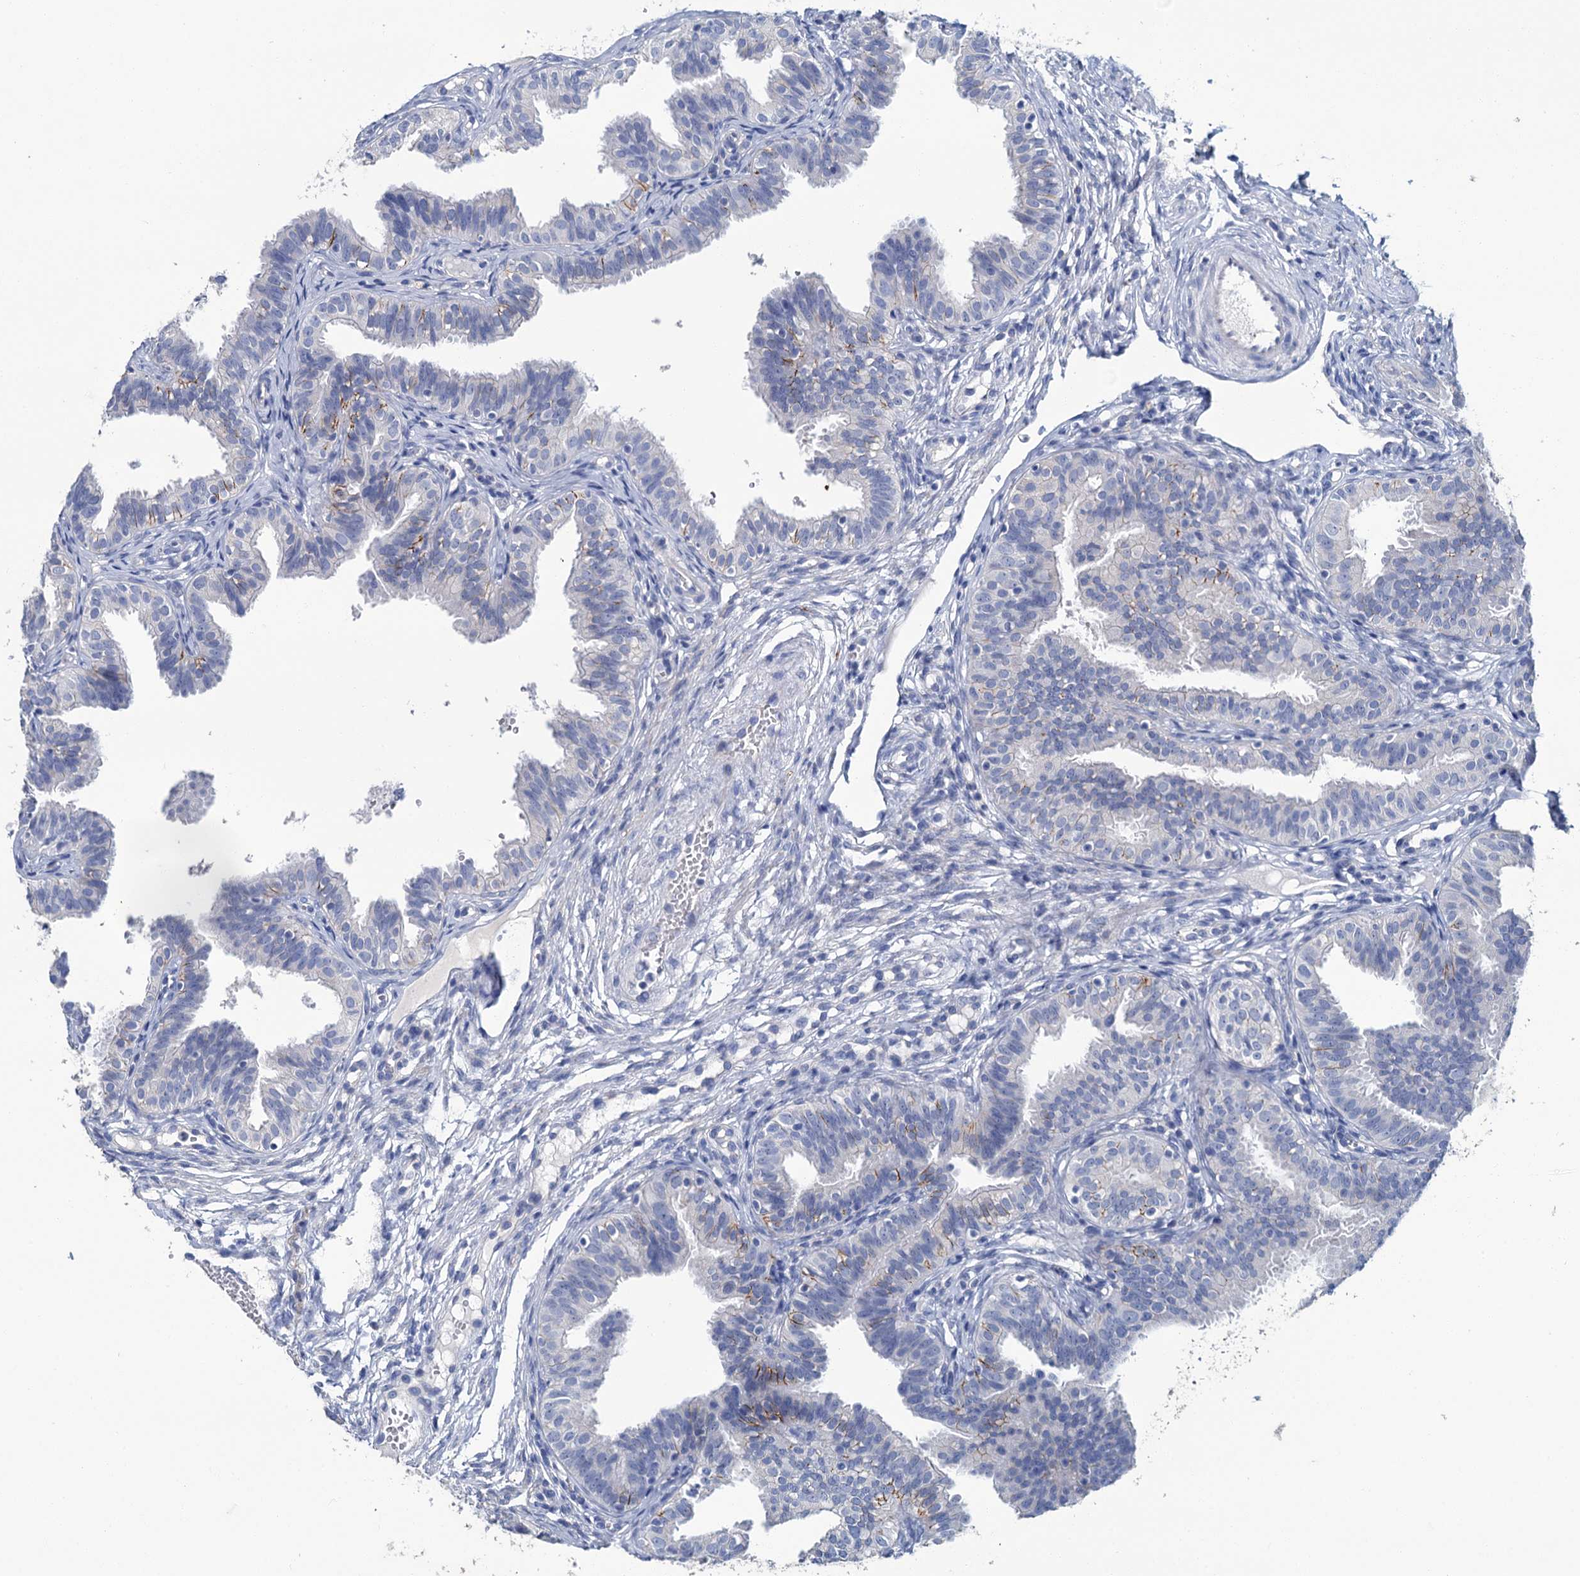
{"staining": {"intensity": "negative", "quantity": "none", "location": "none"}, "tissue": "fallopian tube", "cell_type": "Glandular cells", "image_type": "normal", "snomed": [{"axis": "morphology", "description": "Normal tissue, NOS"}, {"axis": "topography", "description": "Fallopian tube"}], "caption": "The IHC photomicrograph has no significant positivity in glandular cells of fallopian tube.", "gene": "SNCB", "patient": {"sex": "female", "age": 35}}